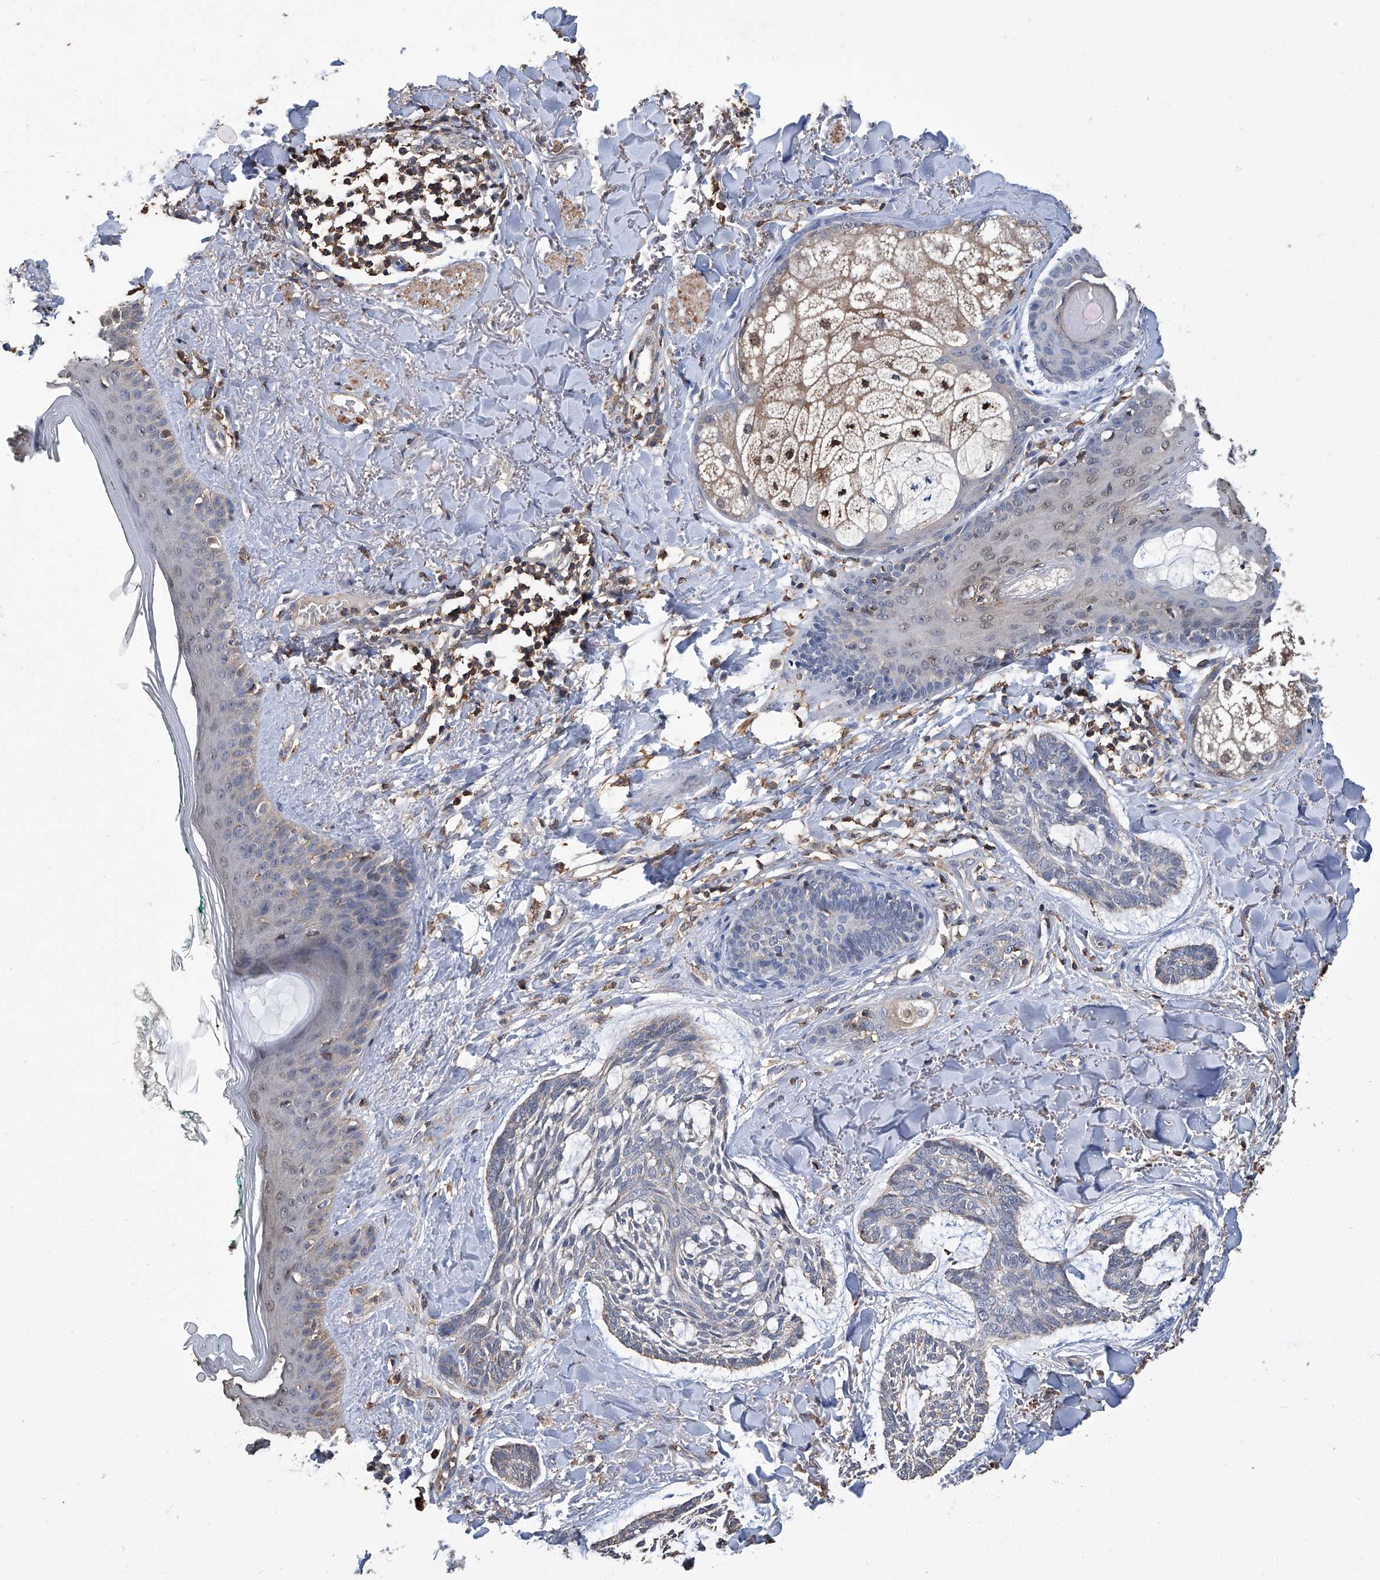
{"staining": {"intensity": "negative", "quantity": "none", "location": "none"}, "tissue": "skin cancer", "cell_type": "Tumor cells", "image_type": "cancer", "snomed": [{"axis": "morphology", "description": "Basal cell carcinoma"}, {"axis": "topography", "description": "Skin"}], "caption": "Image shows no protein staining in tumor cells of basal cell carcinoma (skin) tissue.", "gene": "GPT", "patient": {"sex": "male", "age": 43}}